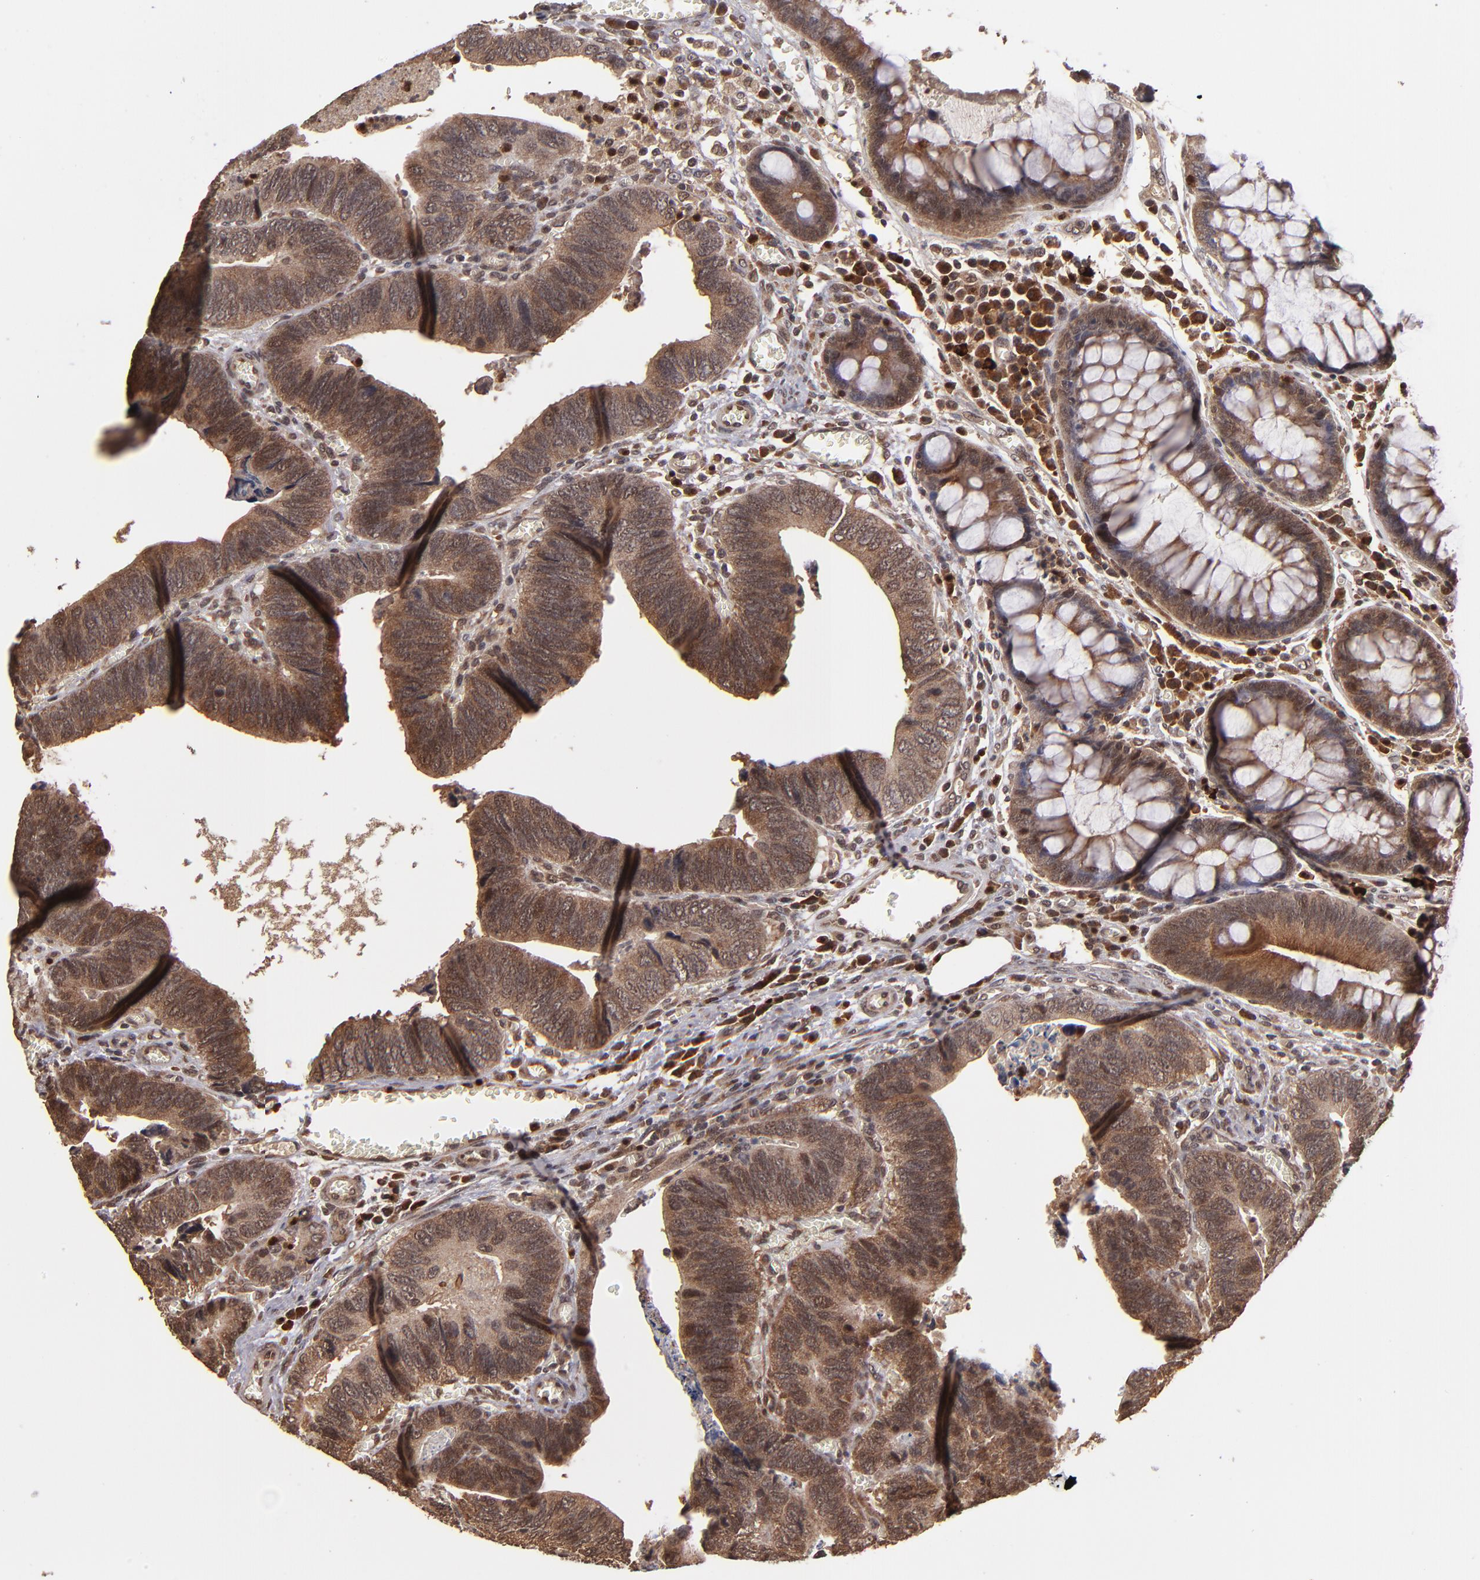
{"staining": {"intensity": "moderate", "quantity": ">75%", "location": "cytoplasmic/membranous"}, "tissue": "colorectal cancer", "cell_type": "Tumor cells", "image_type": "cancer", "snomed": [{"axis": "morphology", "description": "Adenocarcinoma, NOS"}, {"axis": "topography", "description": "Colon"}], "caption": "A histopathology image of colorectal cancer stained for a protein exhibits moderate cytoplasmic/membranous brown staining in tumor cells.", "gene": "NFE2L2", "patient": {"sex": "male", "age": 72}}